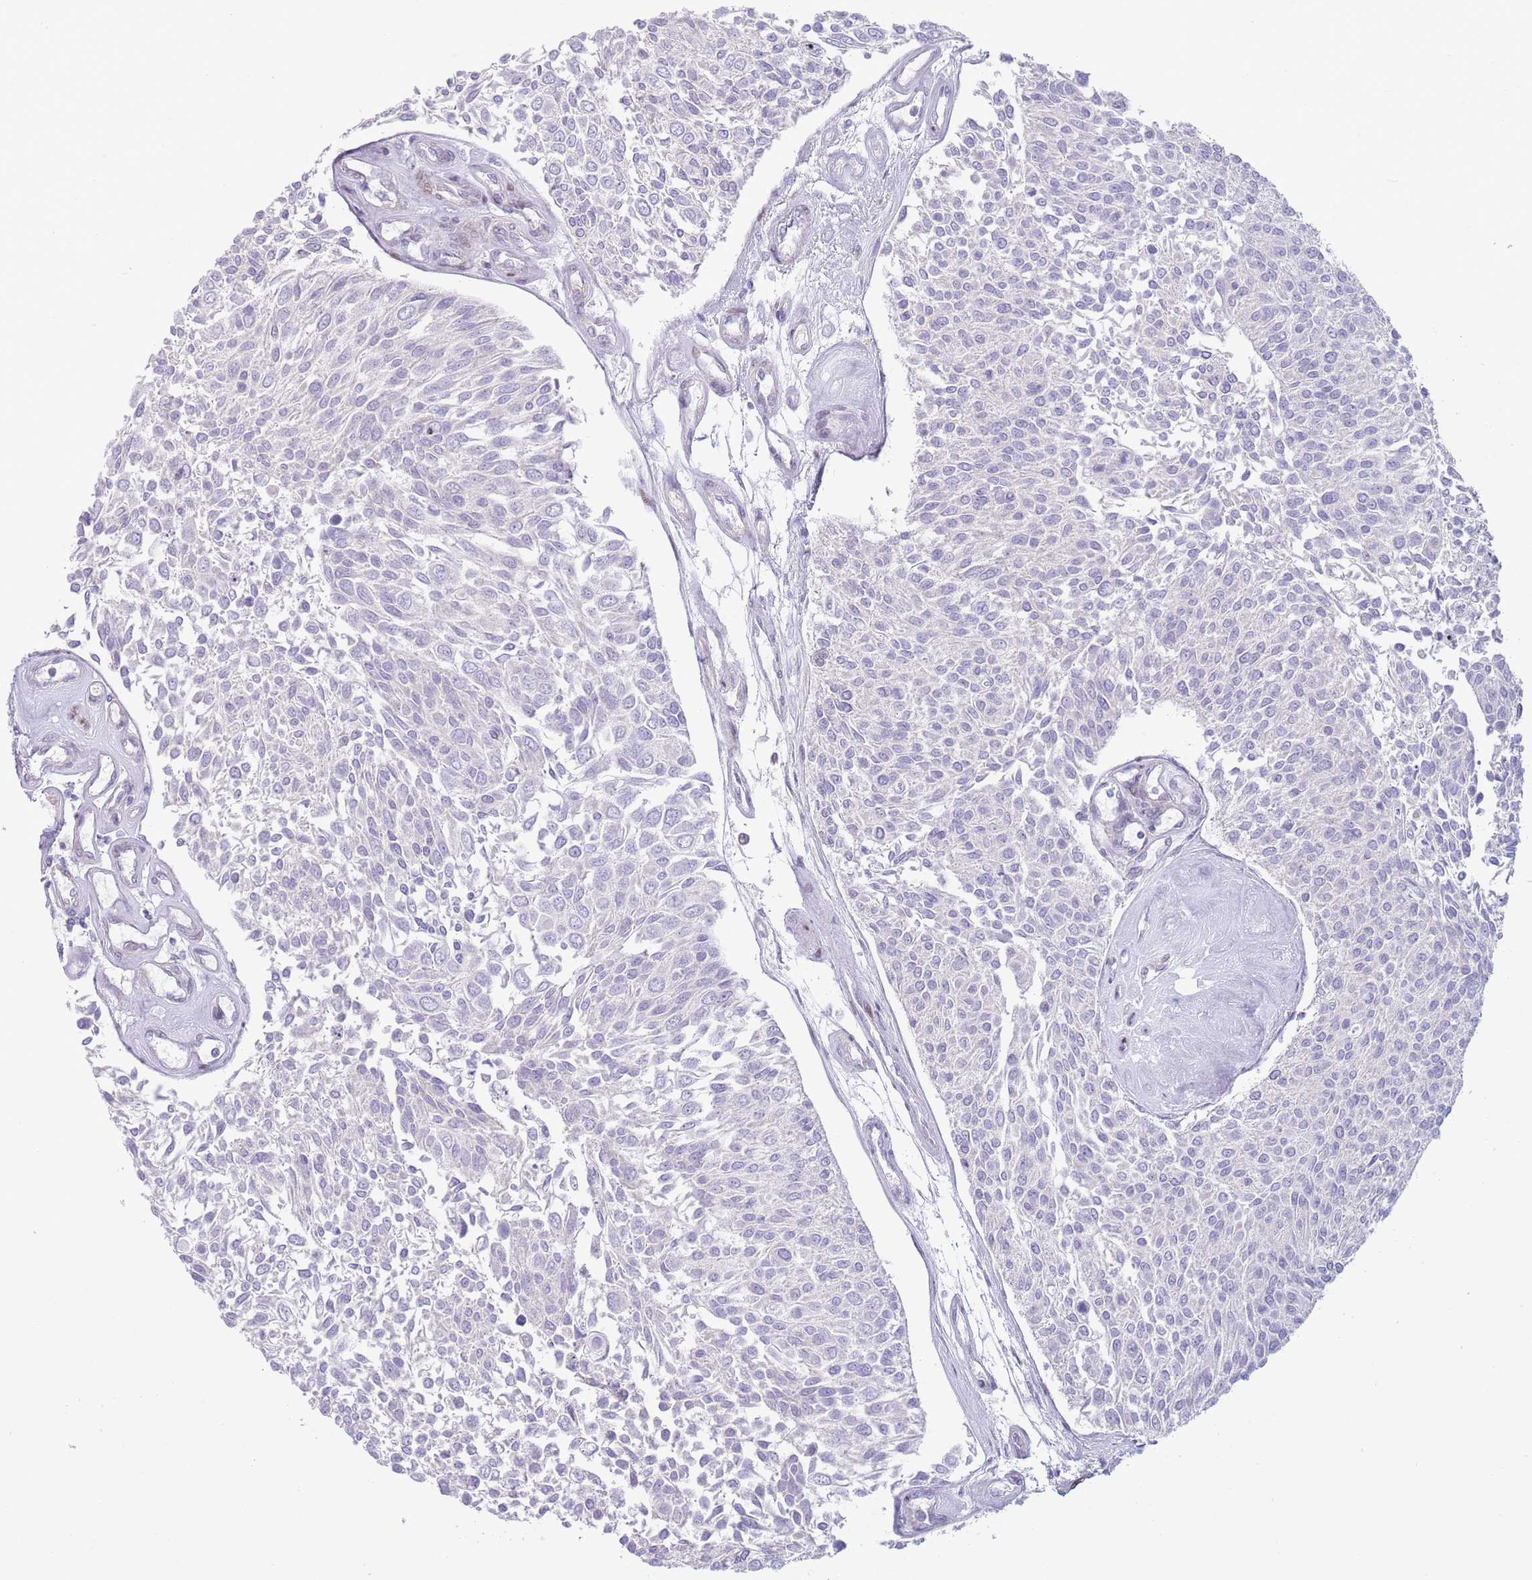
{"staining": {"intensity": "negative", "quantity": "none", "location": "none"}, "tissue": "urothelial cancer", "cell_type": "Tumor cells", "image_type": "cancer", "snomed": [{"axis": "morphology", "description": "Urothelial carcinoma, NOS"}, {"axis": "topography", "description": "Urinary bladder"}], "caption": "Immunohistochemistry (IHC) photomicrograph of neoplastic tissue: human urothelial cancer stained with DAB (3,3'-diaminobenzidine) displays no significant protein staining in tumor cells.", "gene": "ANO8", "patient": {"sex": "male", "age": 55}}